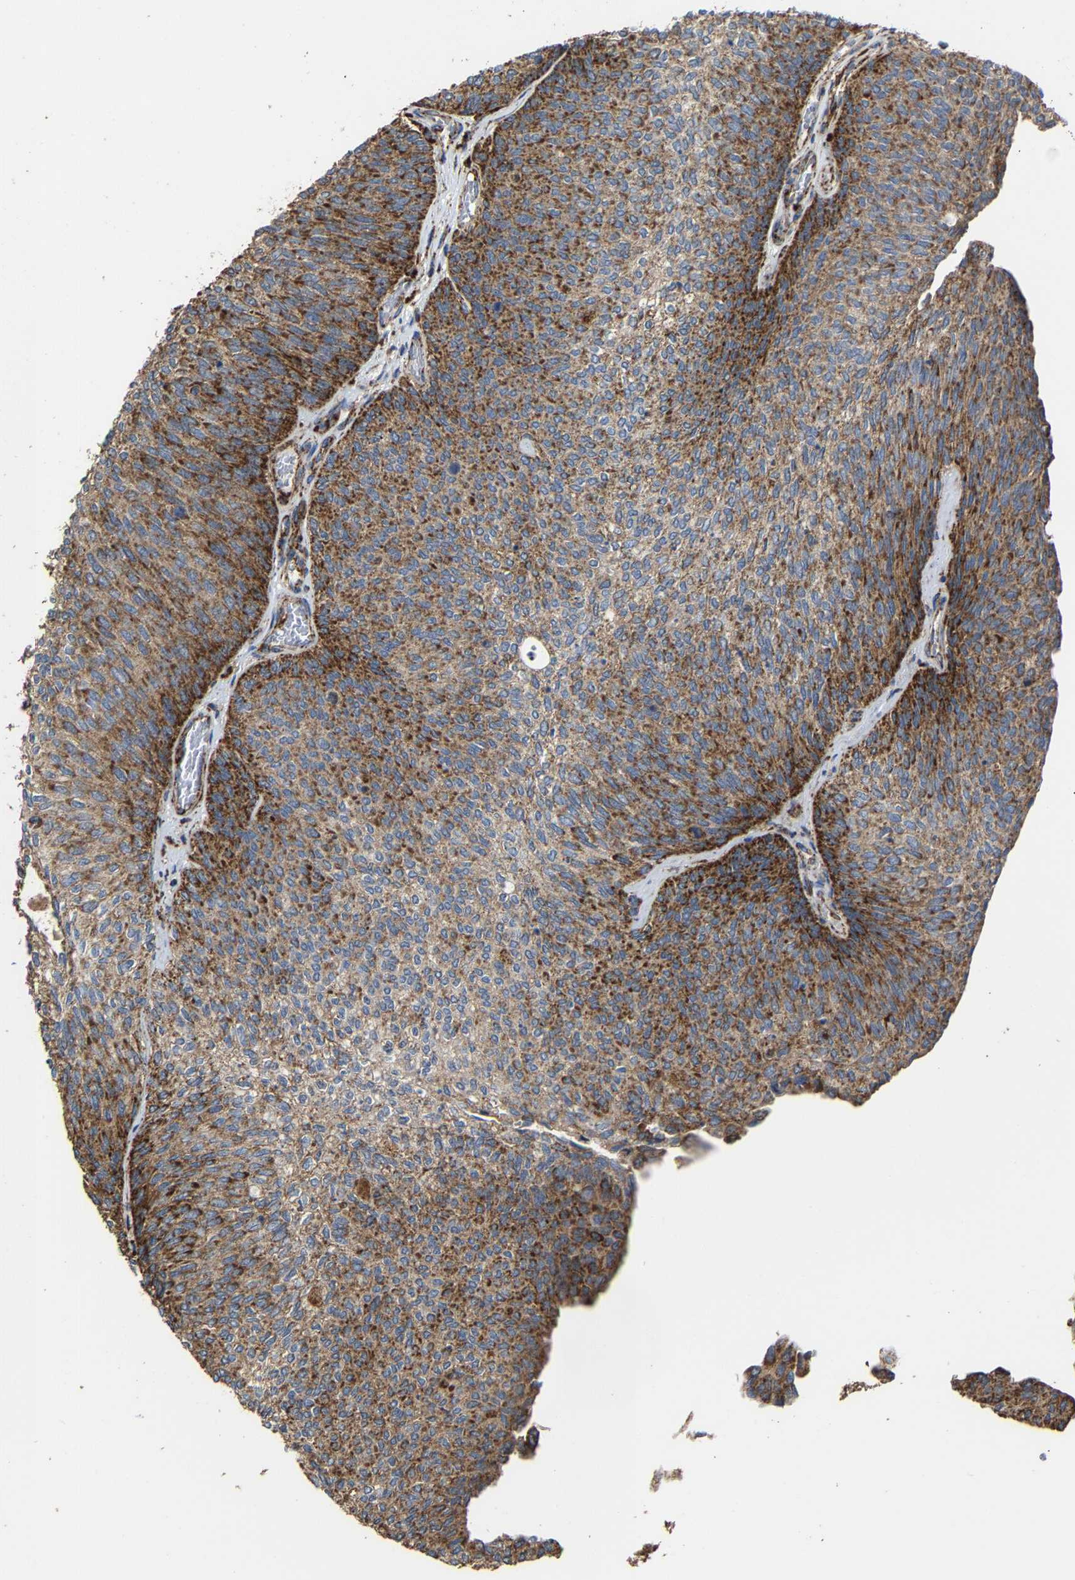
{"staining": {"intensity": "moderate", "quantity": ">75%", "location": "cytoplasmic/membranous"}, "tissue": "urothelial cancer", "cell_type": "Tumor cells", "image_type": "cancer", "snomed": [{"axis": "morphology", "description": "Urothelial carcinoma, Low grade"}, {"axis": "topography", "description": "Urinary bladder"}], "caption": "There is medium levels of moderate cytoplasmic/membranous positivity in tumor cells of urothelial carcinoma (low-grade), as demonstrated by immunohistochemical staining (brown color).", "gene": "NDUFV3", "patient": {"sex": "female", "age": 79}}